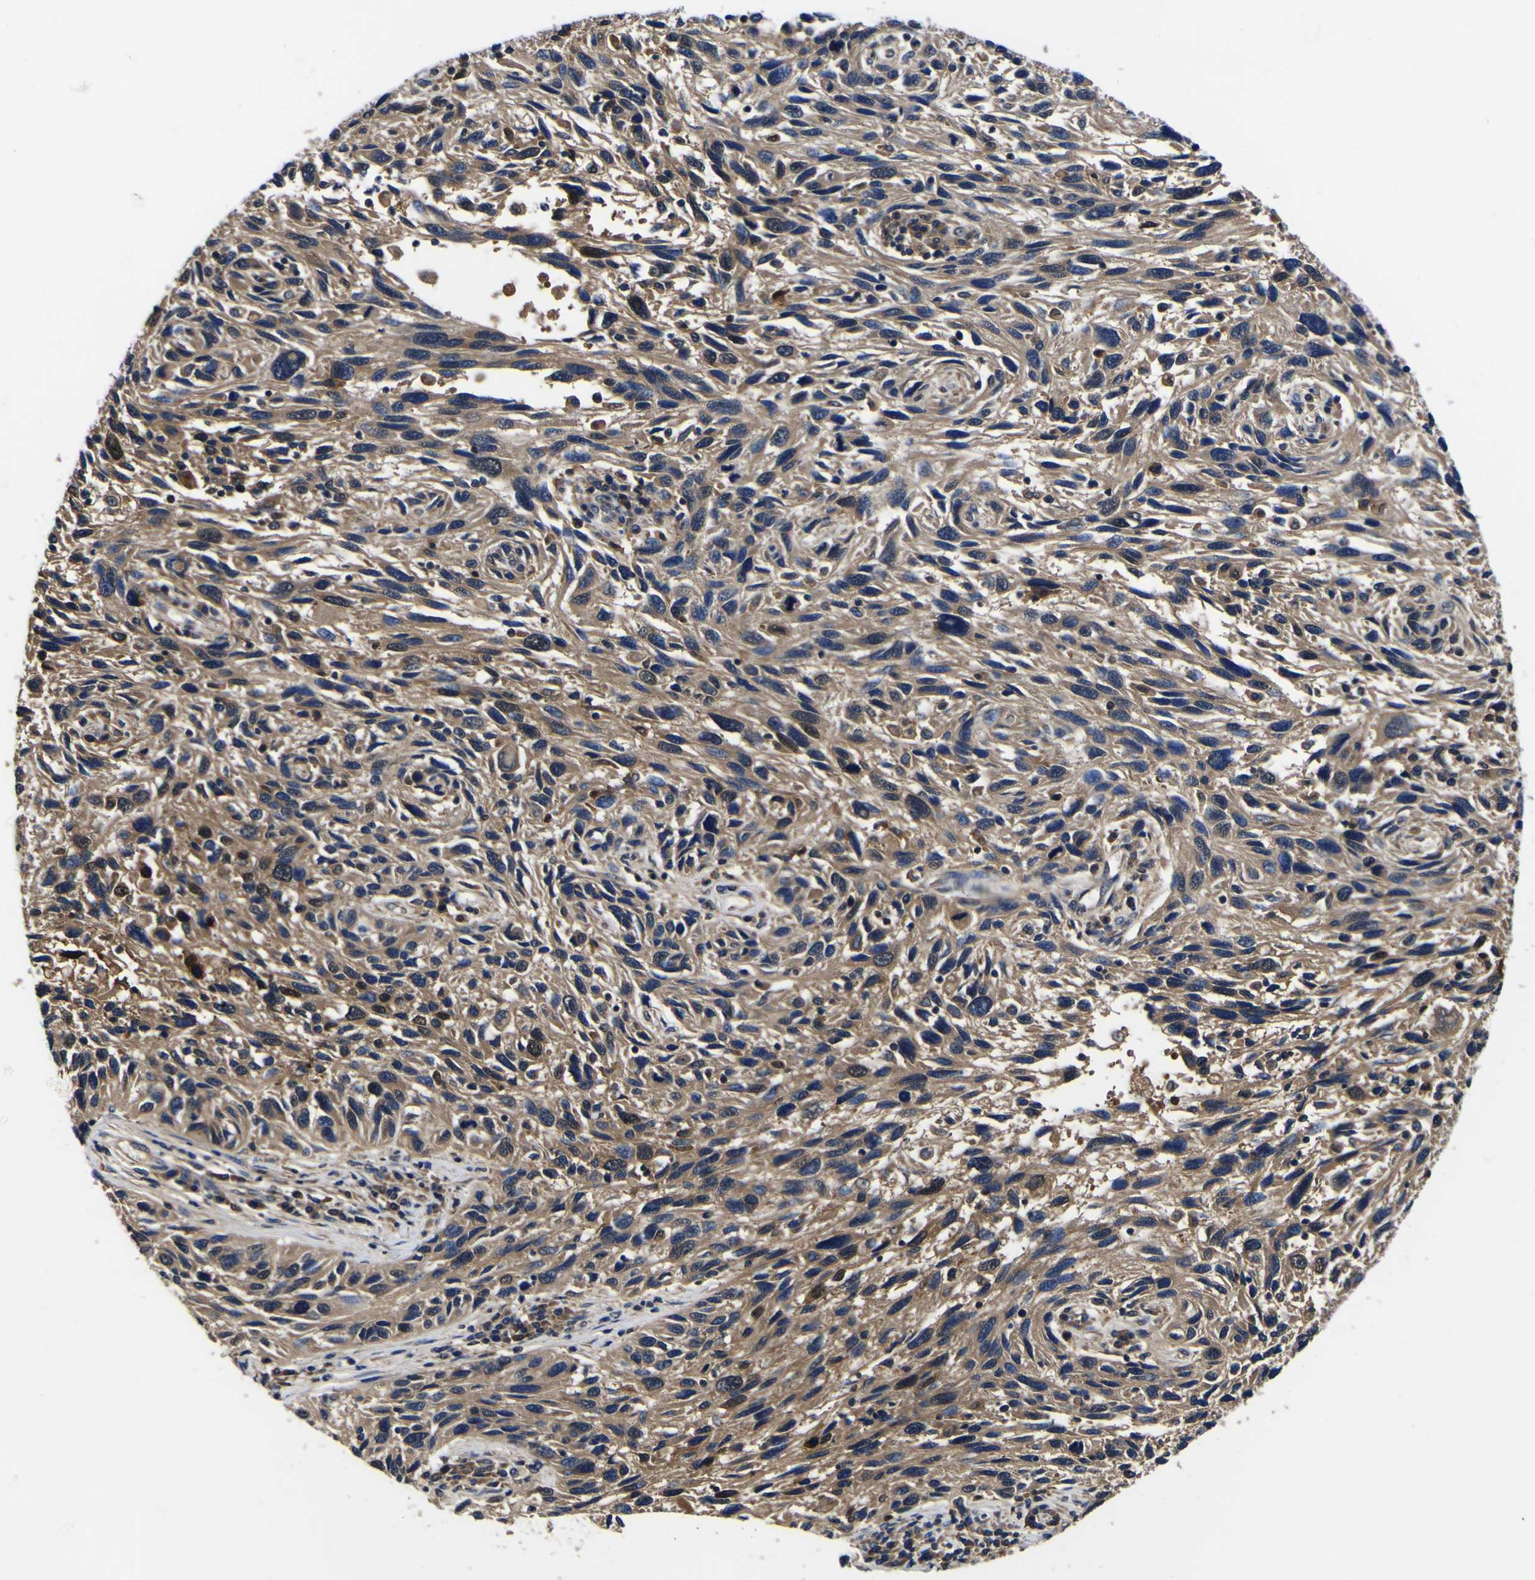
{"staining": {"intensity": "moderate", "quantity": ">75%", "location": "cytoplasmic/membranous"}, "tissue": "melanoma", "cell_type": "Tumor cells", "image_type": "cancer", "snomed": [{"axis": "morphology", "description": "Malignant melanoma, NOS"}, {"axis": "topography", "description": "Skin"}], "caption": "A medium amount of moderate cytoplasmic/membranous staining is present in about >75% of tumor cells in malignant melanoma tissue.", "gene": "FAM110B", "patient": {"sex": "male", "age": 53}}